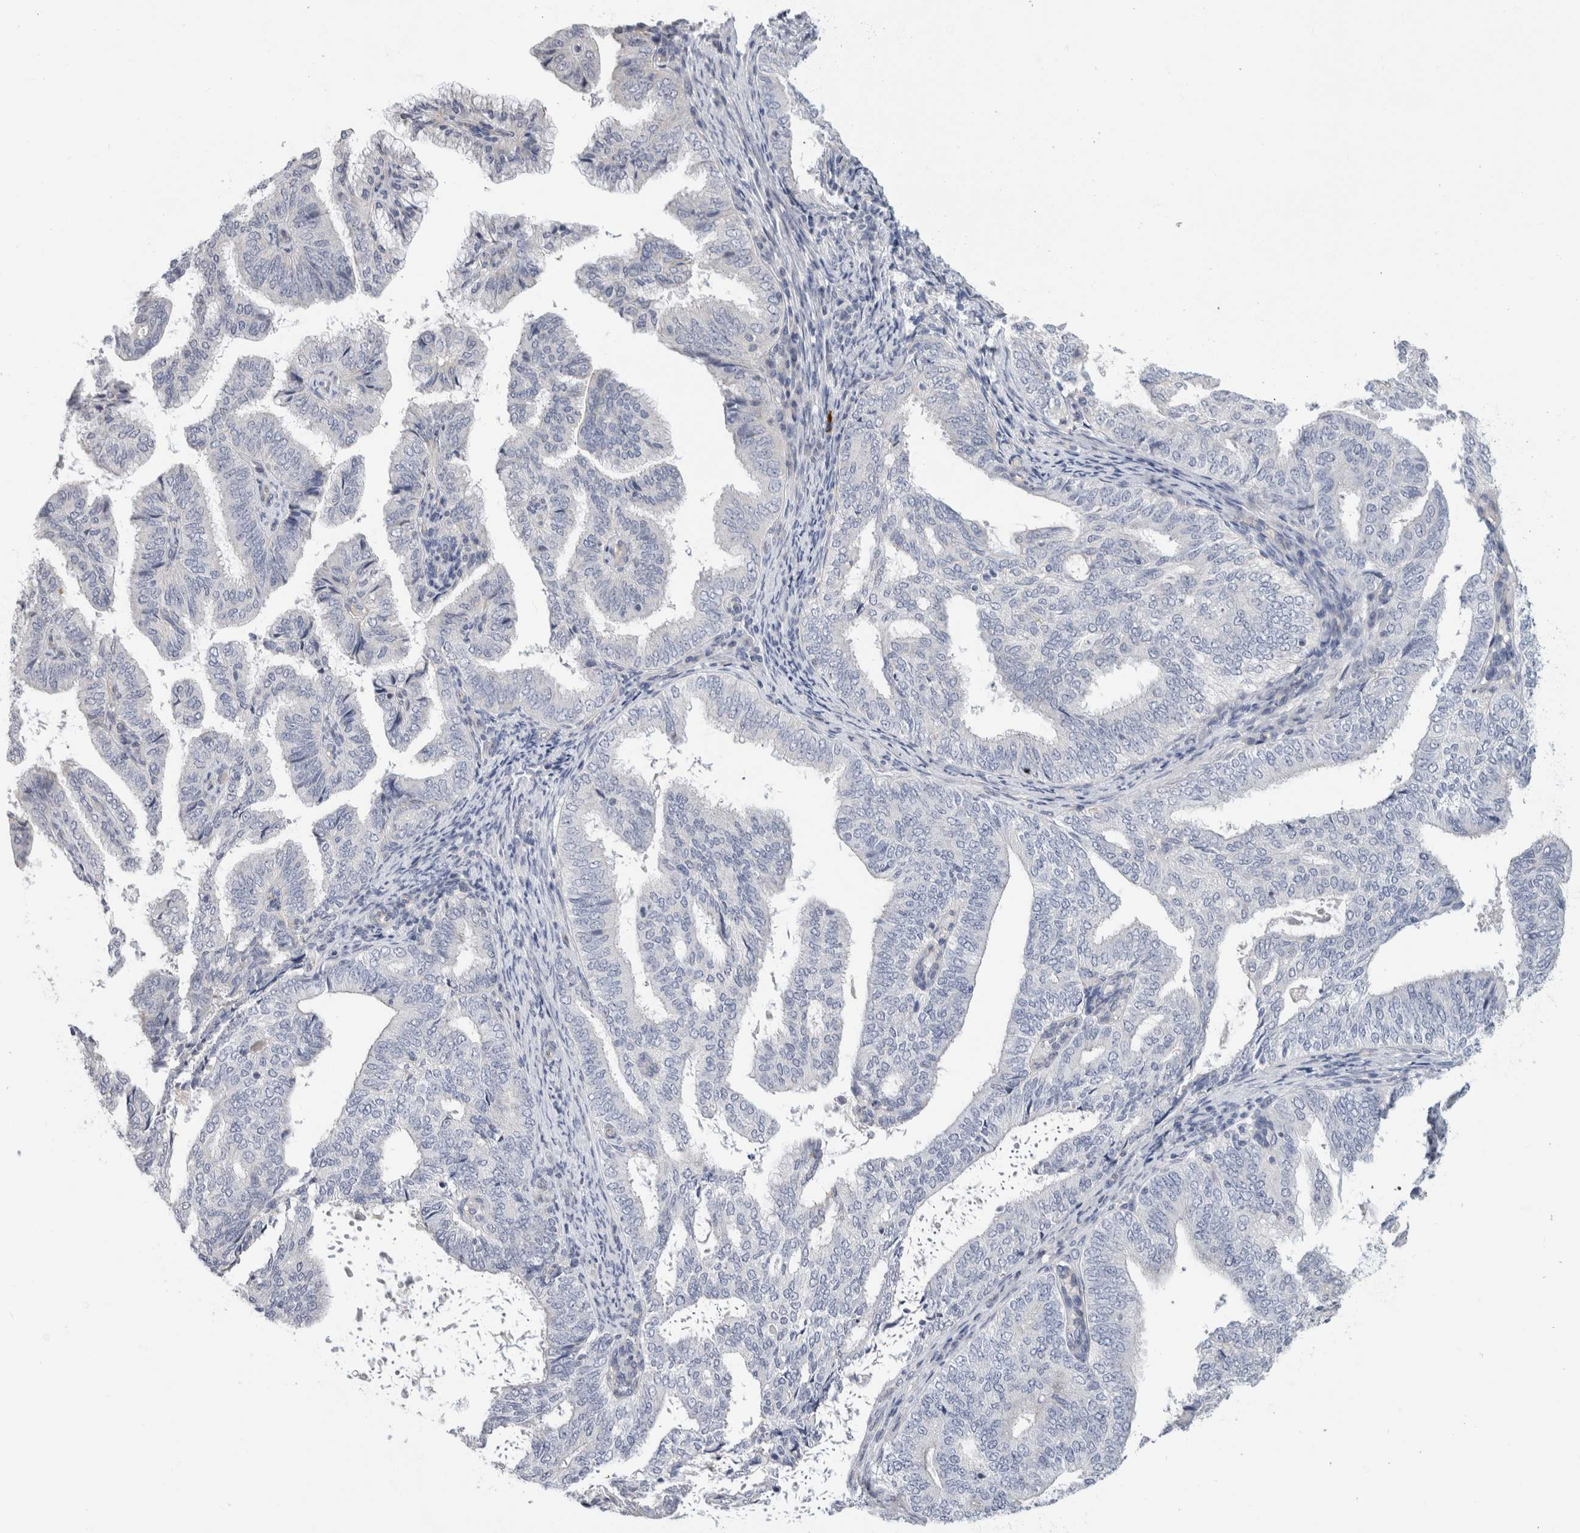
{"staining": {"intensity": "negative", "quantity": "none", "location": "none"}, "tissue": "endometrial cancer", "cell_type": "Tumor cells", "image_type": "cancer", "snomed": [{"axis": "morphology", "description": "Adenocarcinoma, NOS"}, {"axis": "topography", "description": "Endometrium"}], "caption": "Immunohistochemistry (IHC) histopathology image of endometrial cancer stained for a protein (brown), which reveals no staining in tumor cells.", "gene": "AFP", "patient": {"sex": "female", "age": 58}}